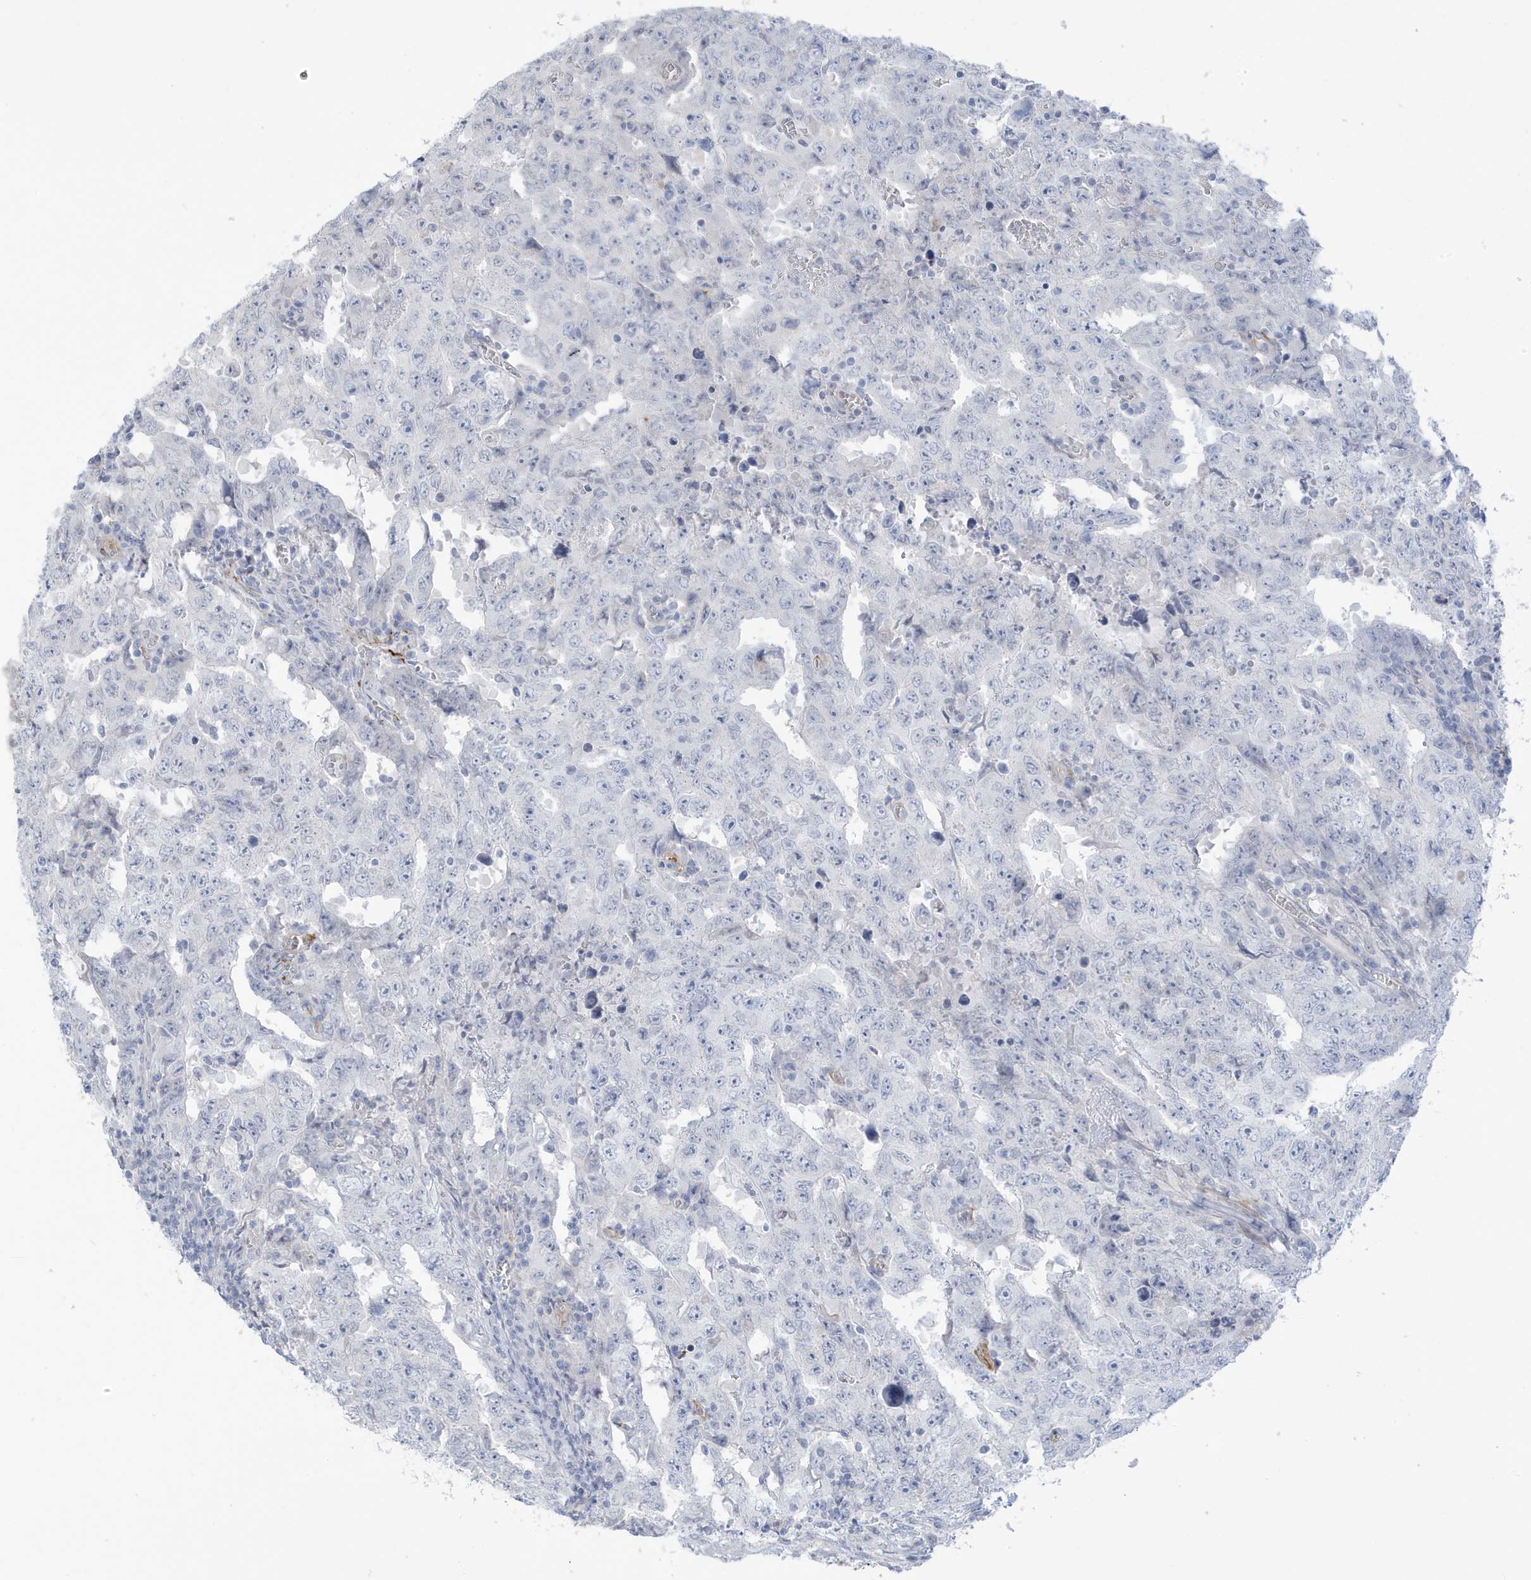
{"staining": {"intensity": "negative", "quantity": "none", "location": "none"}, "tissue": "testis cancer", "cell_type": "Tumor cells", "image_type": "cancer", "snomed": [{"axis": "morphology", "description": "Carcinoma, Embryonal, NOS"}, {"axis": "topography", "description": "Testis"}], "caption": "Immunohistochemistry (IHC) of testis cancer demonstrates no positivity in tumor cells.", "gene": "PERM1", "patient": {"sex": "male", "age": 26}}